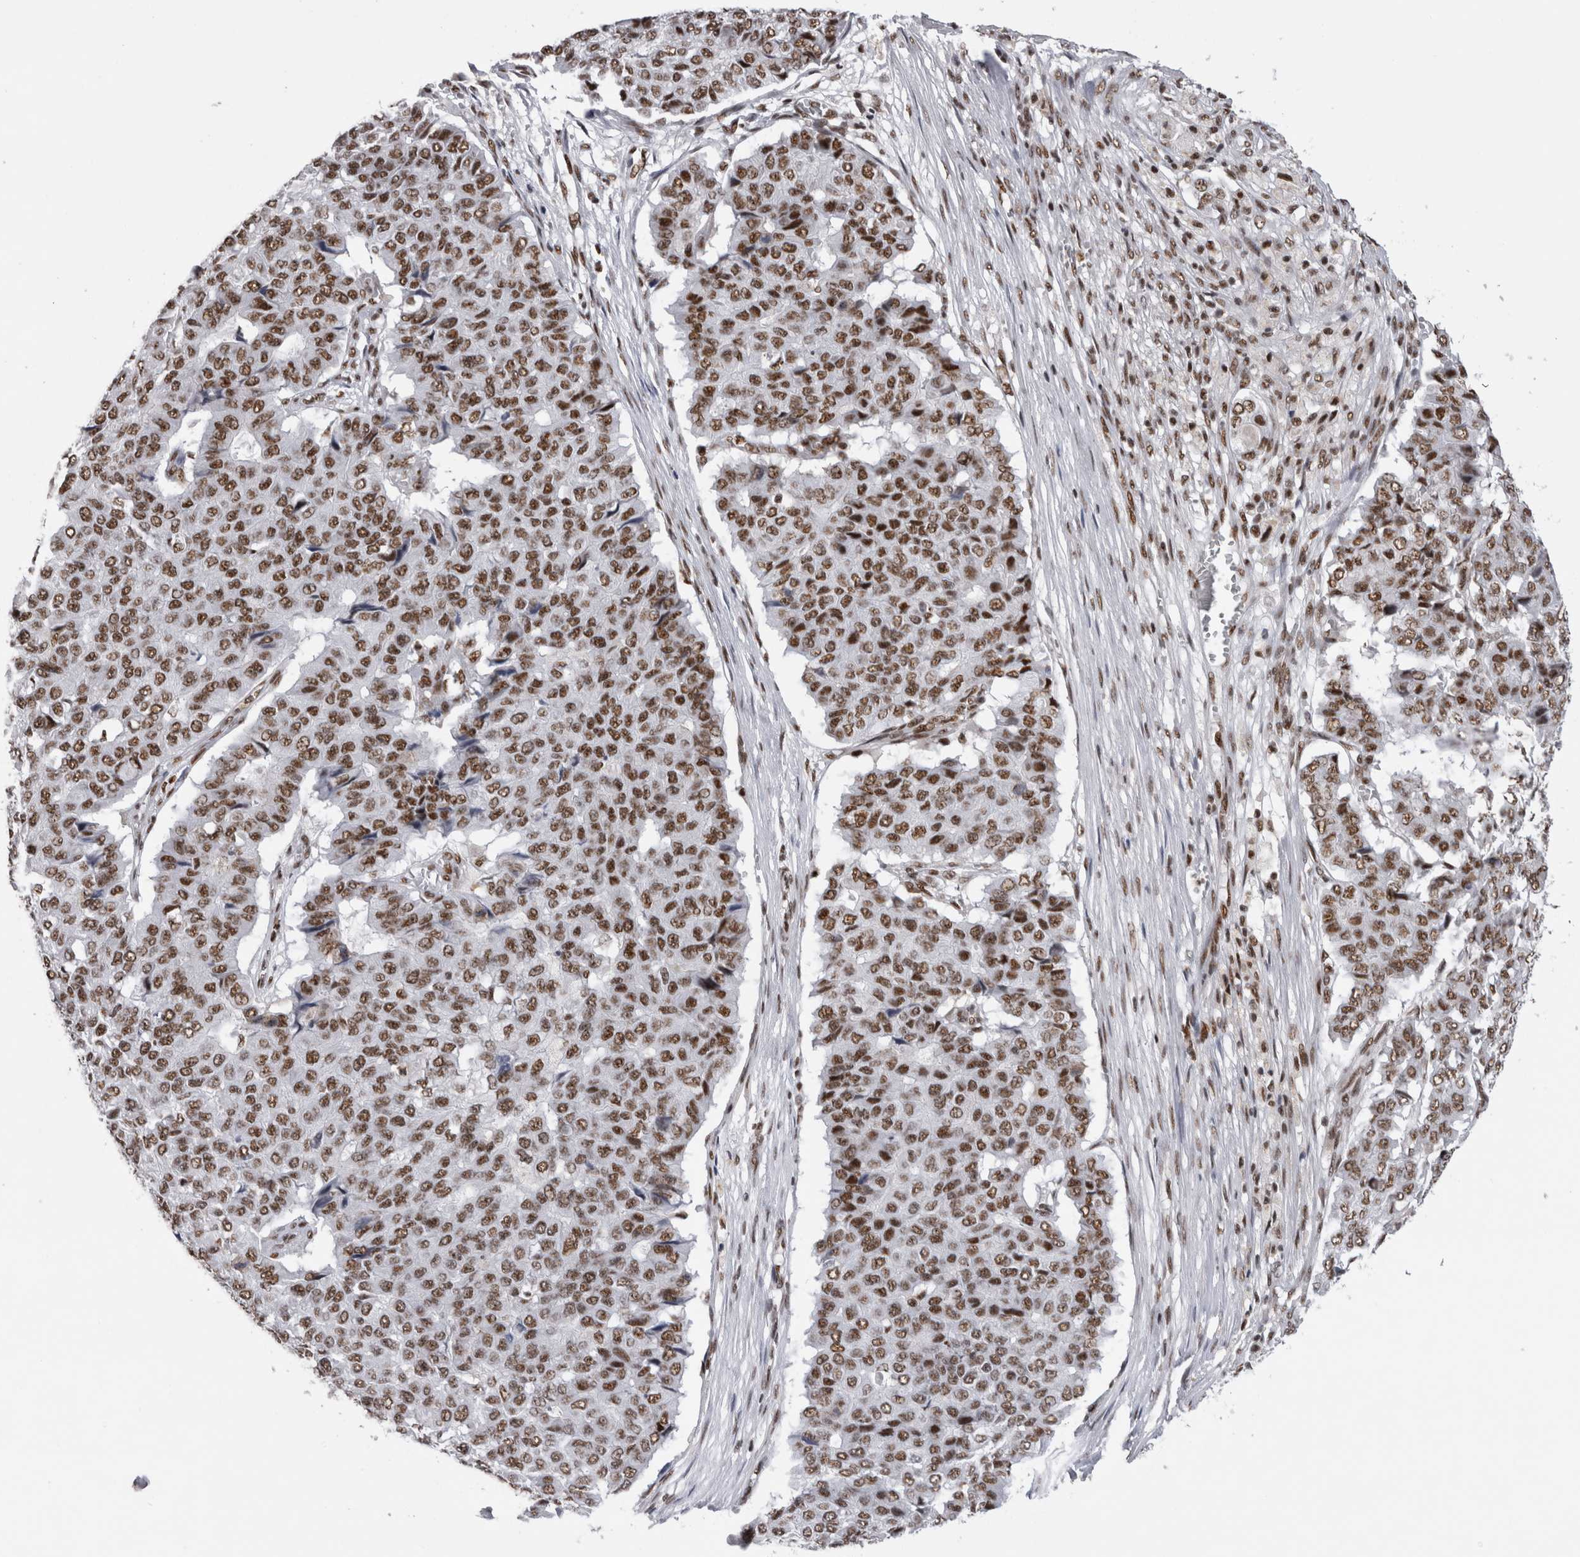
{"staining": {"intensity": "moderate", "quantity": ">75%", "location": "nuclear"}, "tissue": "pancreatic cancer", "cell_type": "Tumor cells", "image_type": "cancer", "snomed": [{"axis": "morphology", "description": "Adenocarcinoma, NOS"}, {"axis": "topography", "description": "Pancreas"}], "caption": "IHC (DAB) staining of human pancreatic cancer demonstrates moderate nuclear protein expression in about >75% of tumor cells.", "gene": "CDK11A", "patient": {"sex": "male", "age": 50}}